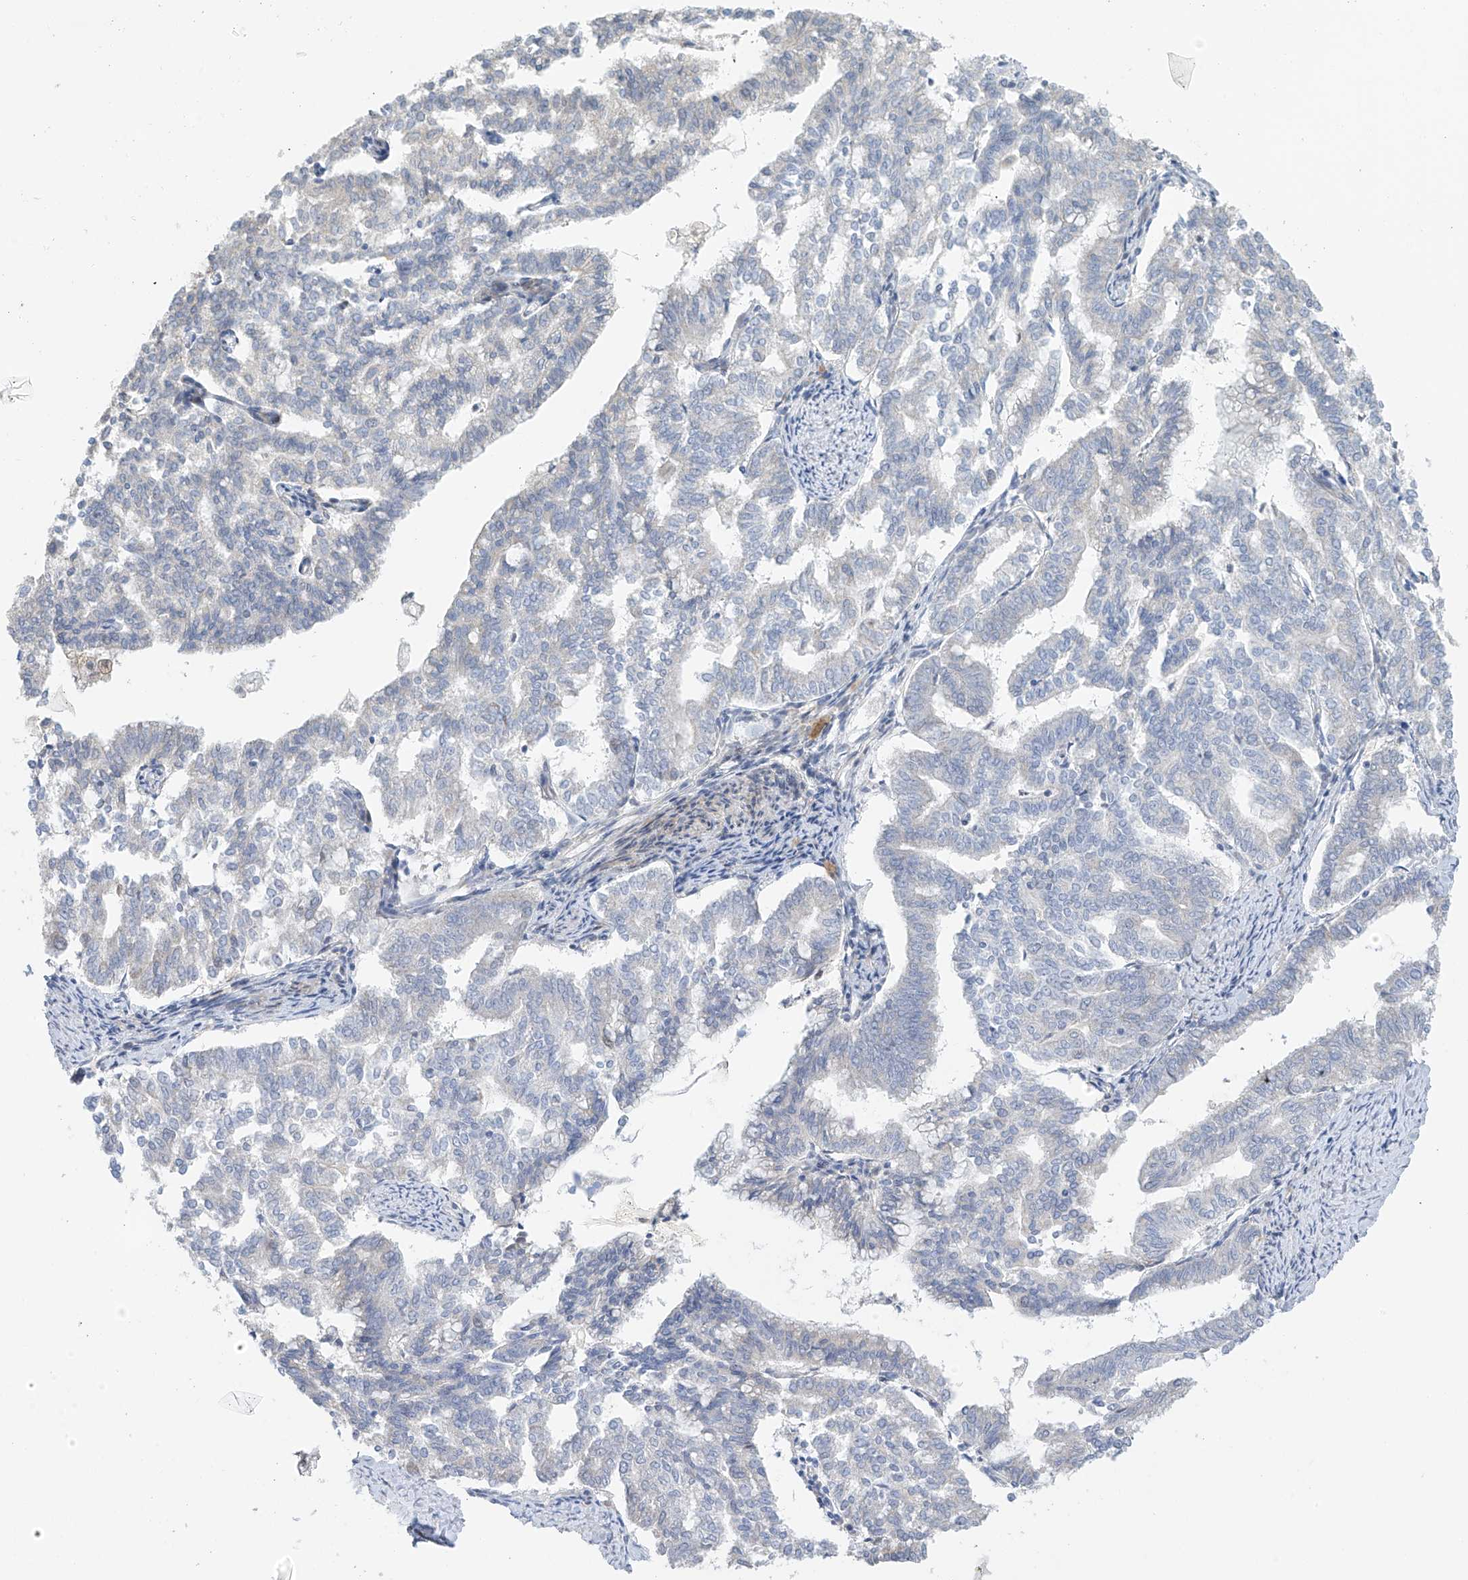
{"staining": {"intensity": "negative", "quantity": "none", "location": "none"}, "tissue": "endometrial cancer", "cell_type": "Tumor cells", "image_type": "cancer", "snomed": [{"axis": "morphology", "description": "Adenocarcinoma, NOS"}, {"axis": "topography", "description": "Endometrium"}], "caption": "Tumor cells are negative for protein expression in human endometrial cancer.", "gene": "ZNF641", "patient": {"sex": "female", "age": 79}}